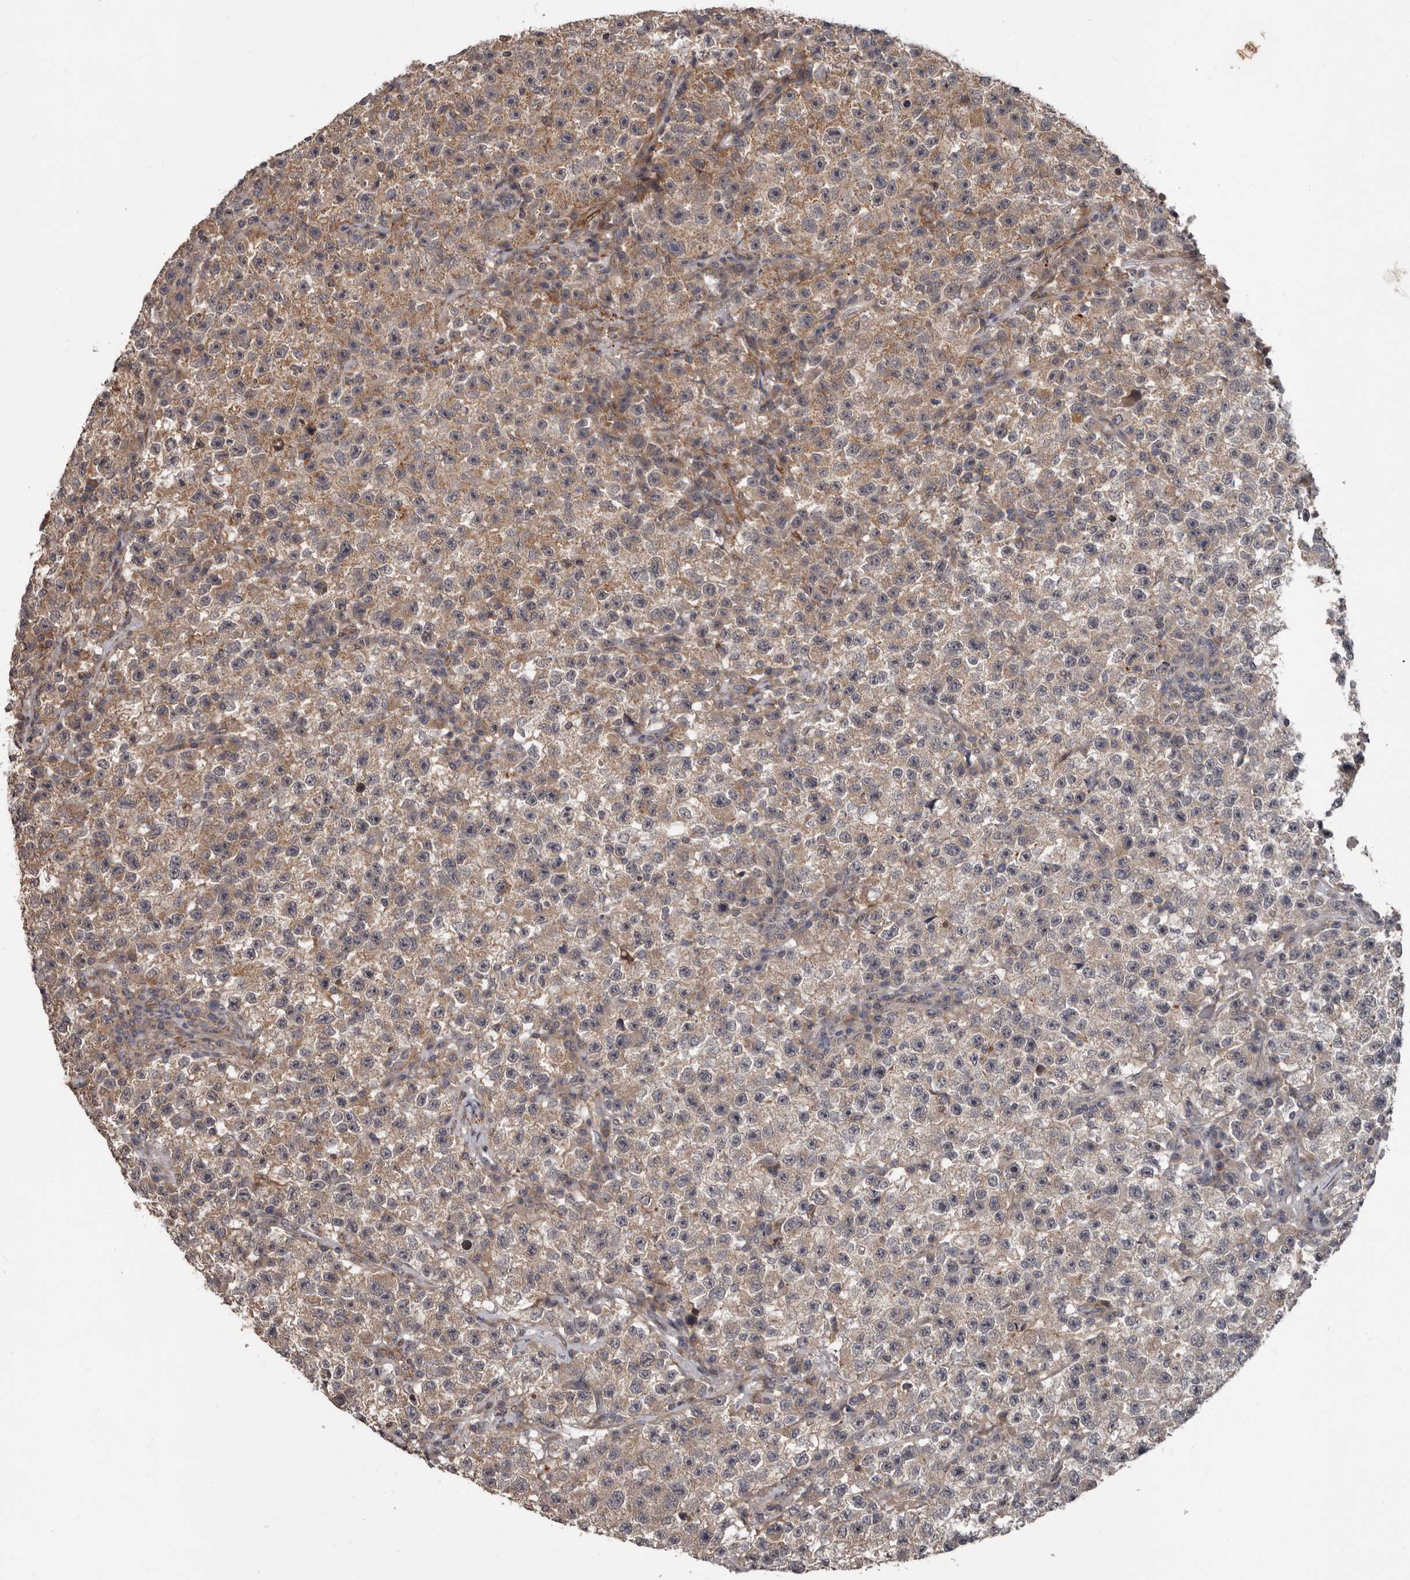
{"staining": {"intensity": "weak", "quantity": "25%-75%", "location": "cytoplasmic/membranous"}, "tissue": "testis cancer", "cell_type": "Tumor cells", "image_type": "cancer", "snomed": [{"axis": "morphology", "description": "Seminoma, NOS"}, {"axis": "topography", "description": "Testis"}], "caption": "This micrograph reveals immunohistochemistry staining of seminoma (testis), with low weak cytoplasmic/membranous expression in about 25%-75% of tumor cells.", "gene": "FGFR4", "patient": {"sex": "male", "age": 22}}